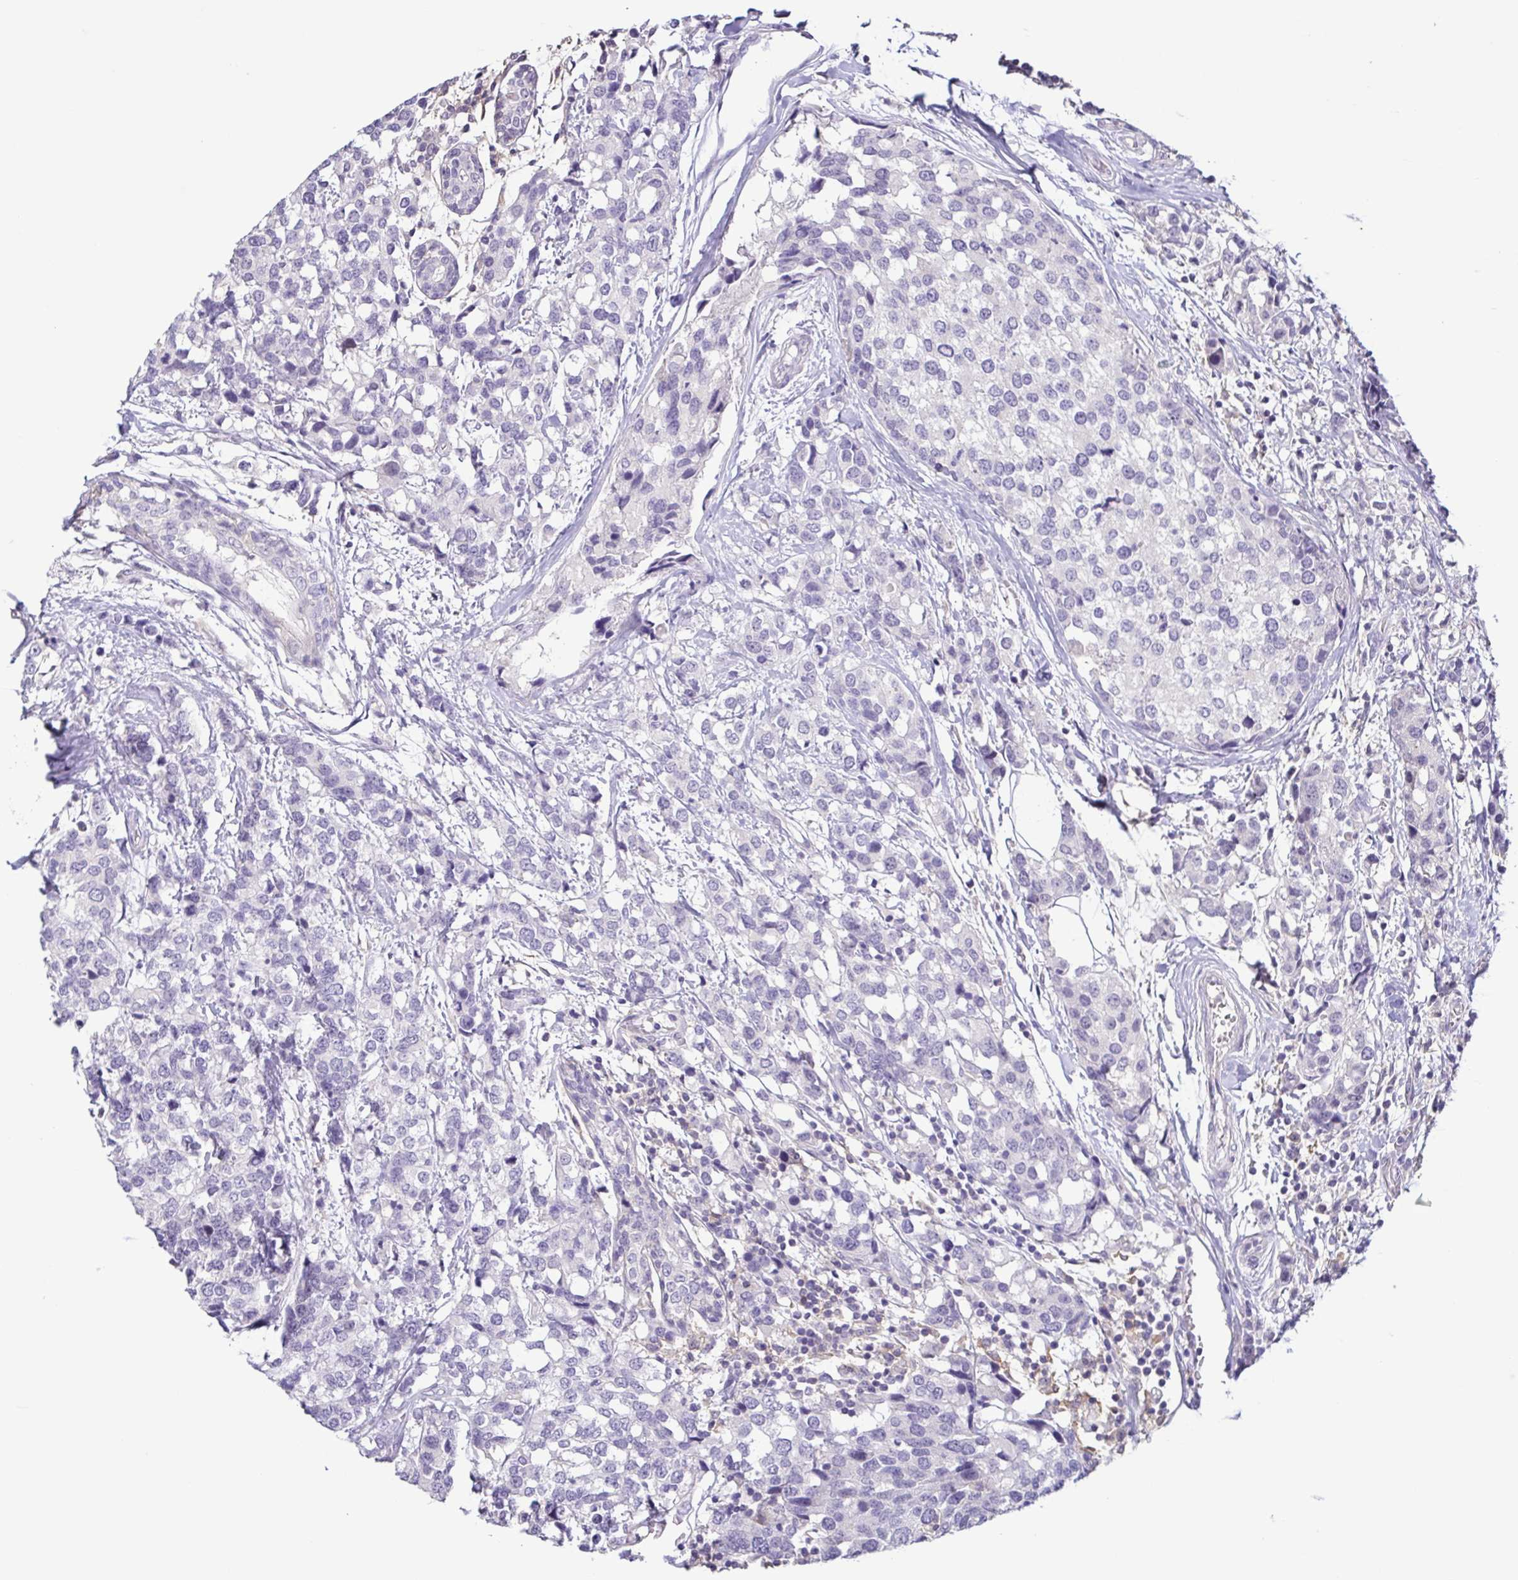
{"staining": {"intensity": "negative", "quantity": "none", "location": "none"}, "tissue": "breast cancer", "cell_type": "Tumor cells", "image_type": "cancer", "snomed": [{"axis": "morphology", "description": "Lobular carcinoma"}, {"axis": "topography", "description": "Breast"}], "caption": "Immunohistochemistry of human breast cancer (lobular carcinoma) reveals no expression in tumor cells.", "gene": "TERT", "patient": {"sex": "female", "age": 59}}